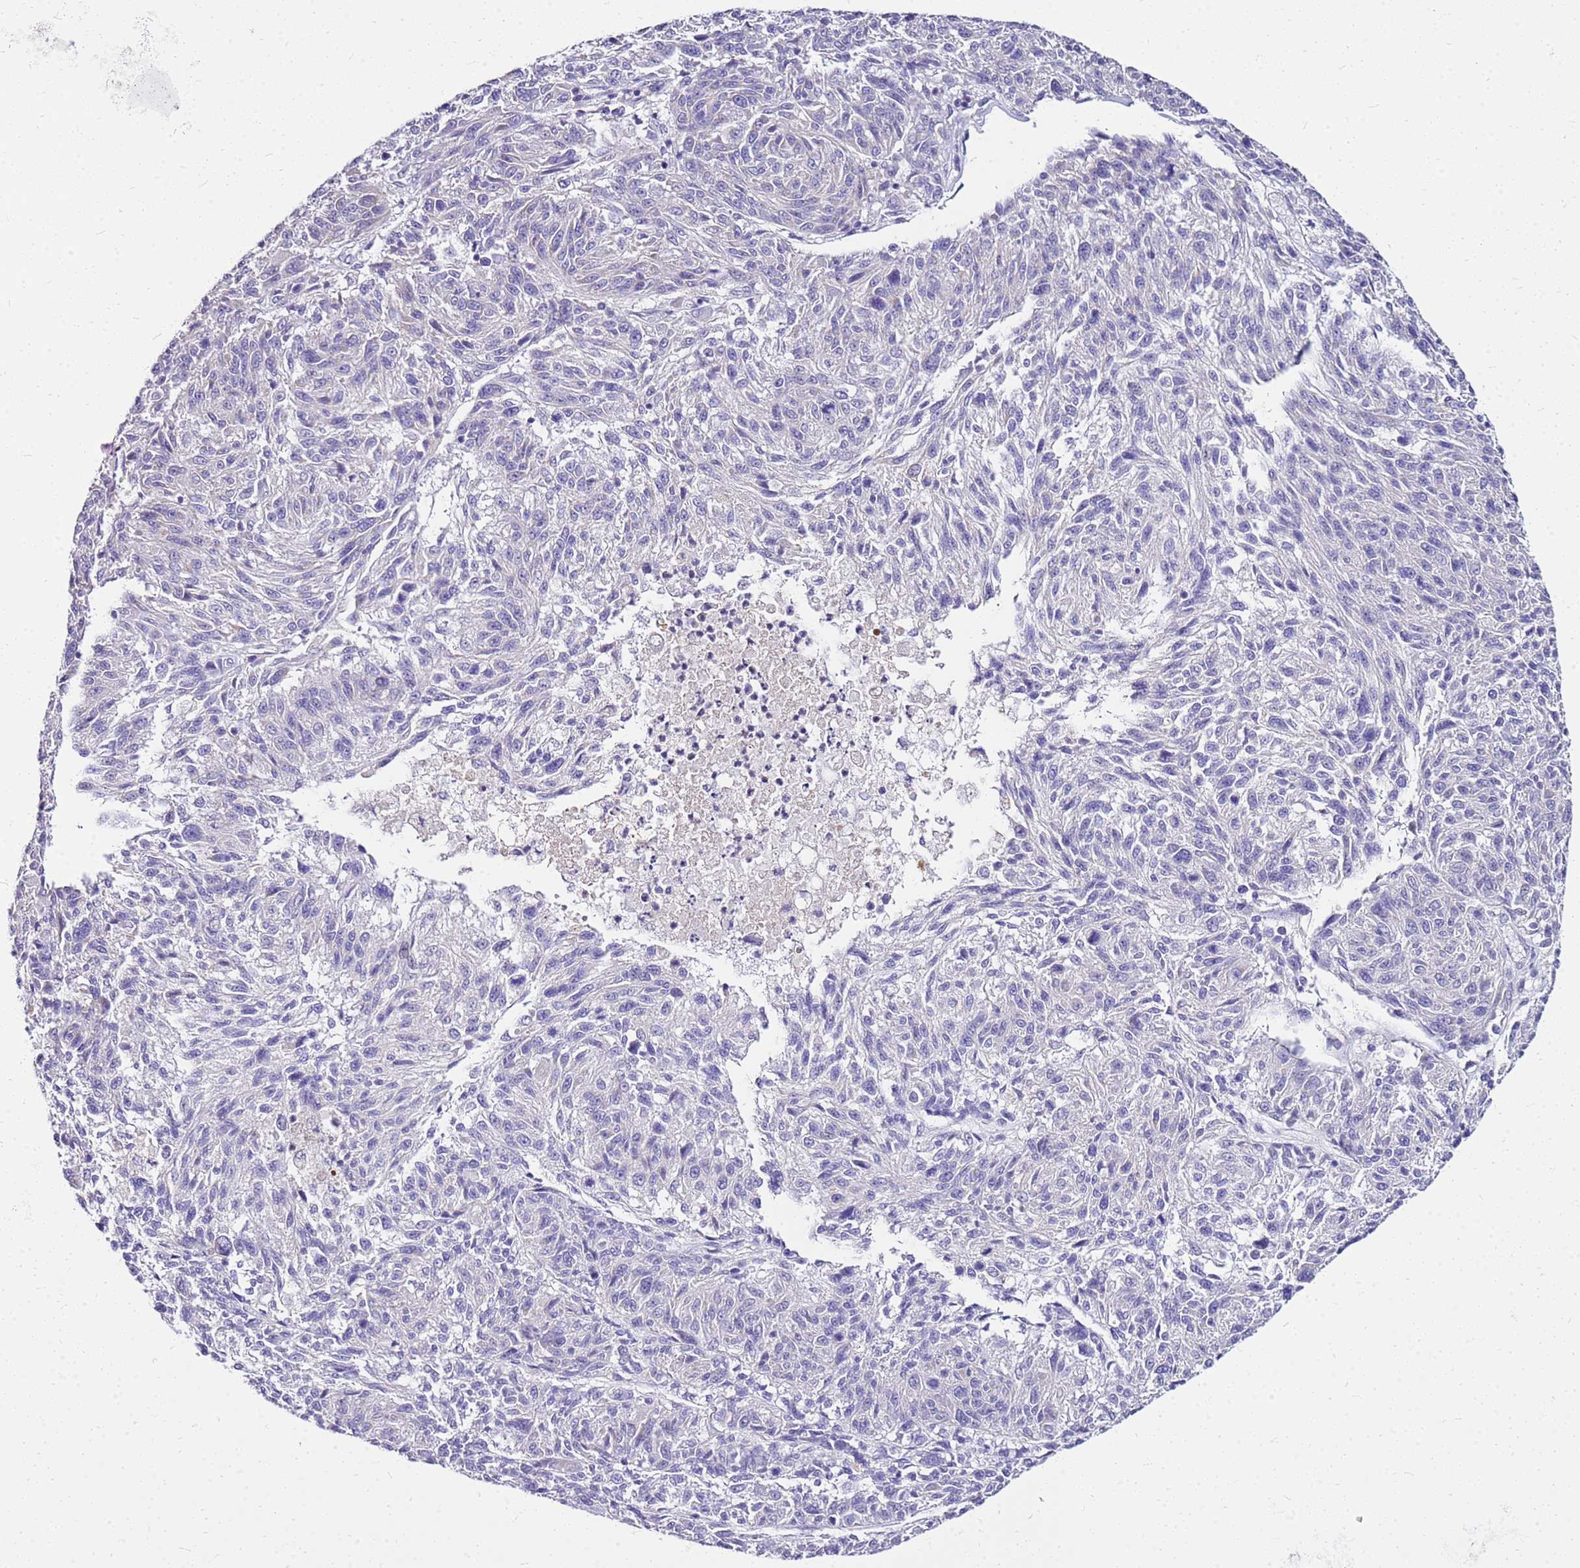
{"staining": {"intensity": "negative", "quantity": "none", "location": "none"}, "tissue": "melanoma", "cell_type": "Tumor cells", "image_type": "cancer", "snomed": [{"axis": "morphology", "description": "Malignant melanoma, NOS"}, {"axis": "topography", "description": "Skin"}], "caption": "A high-resolution image shows immunohistochemistry (IHC) staining of melanoma, which reveals no significant expression in tumor cells.", "gene": "DCDC2B", "patient": {"sex": "male", "age": 53}}